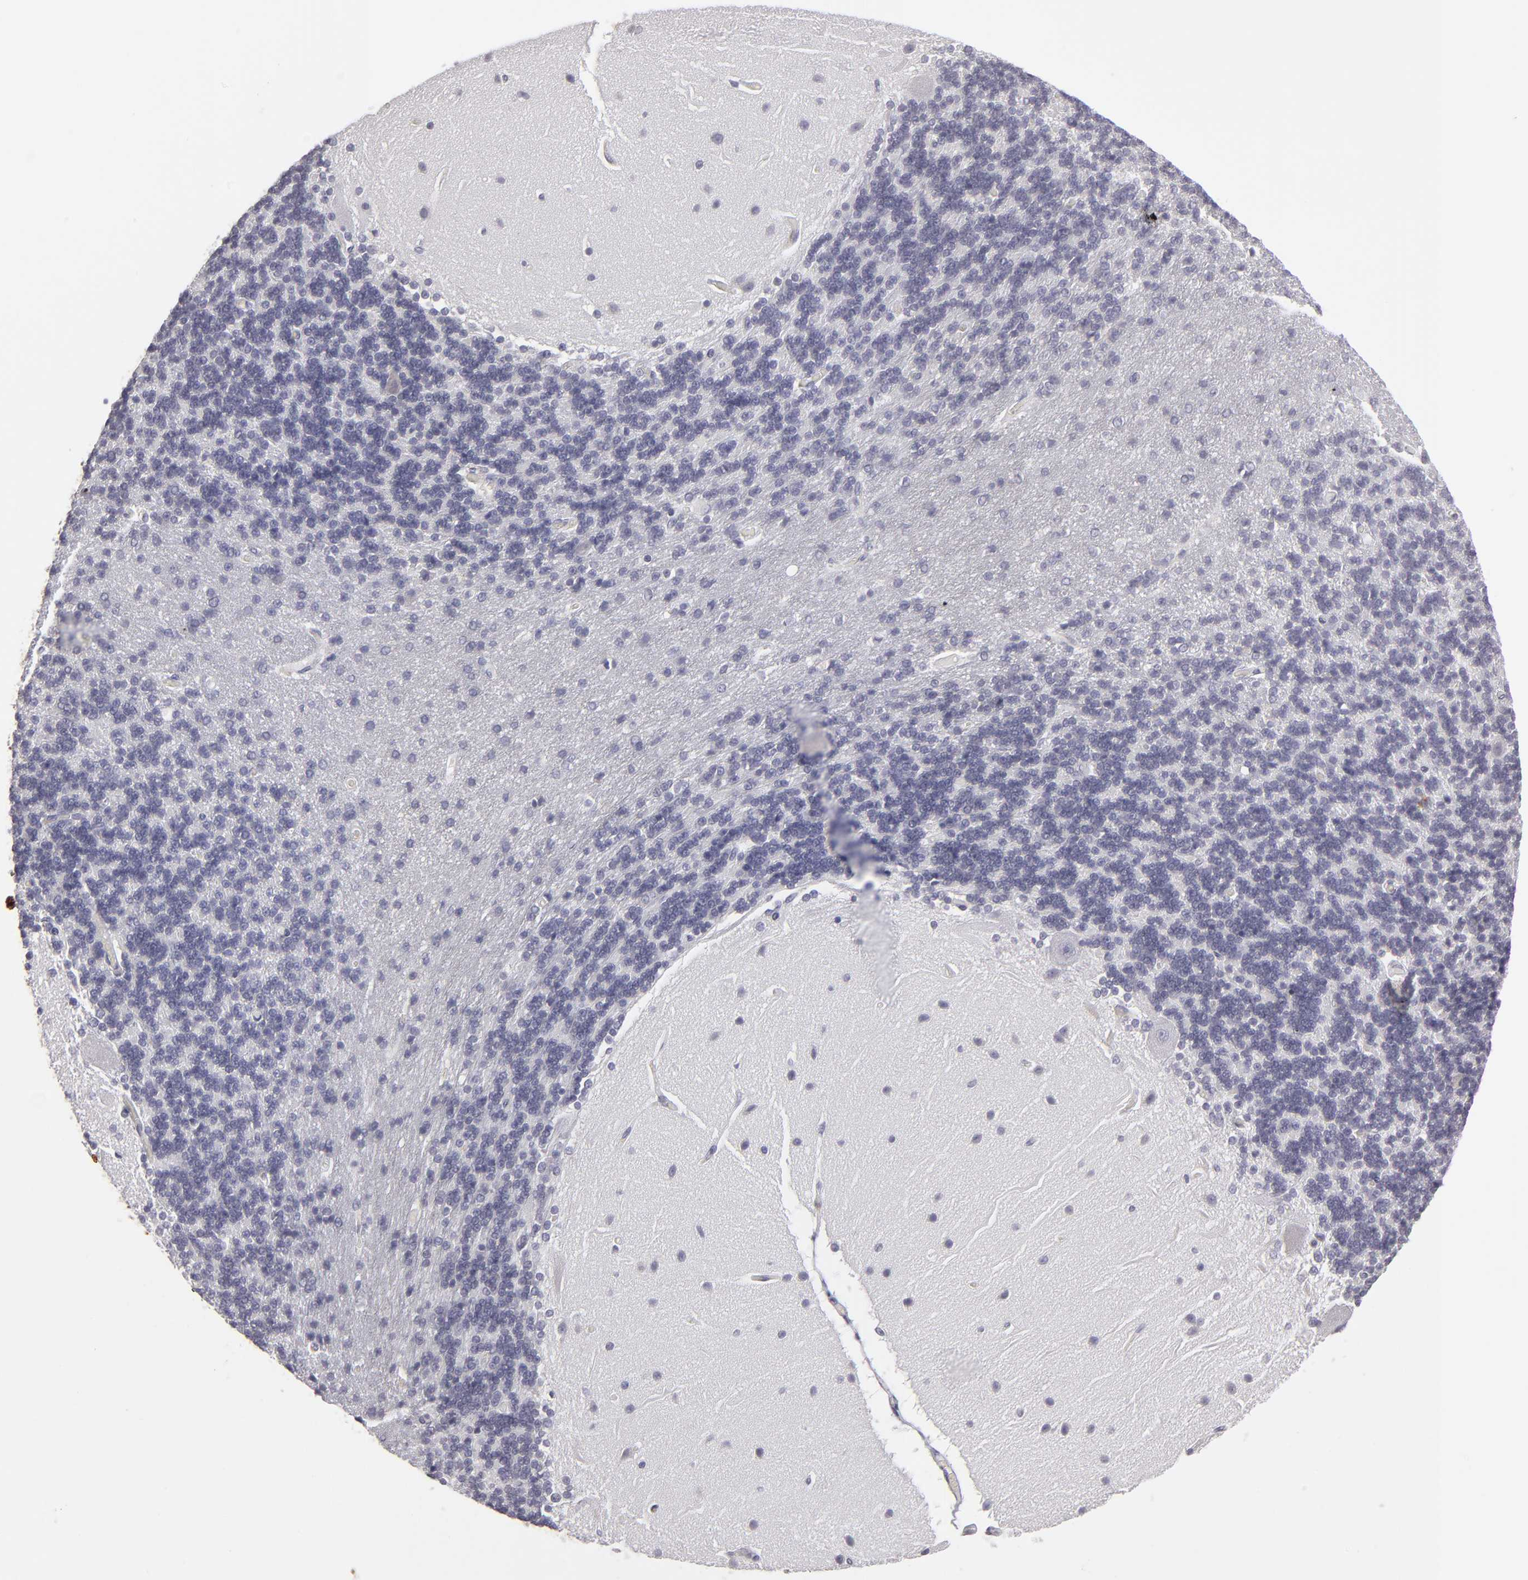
{"staining": {"intensity": "negative", "quantity": "none", "location": "none"}, "tissue": "cerebellum", "cell_type": "Cells in granular layer", "image_type": "normal", "snomed": [{"axis": "morphology", "description": "Normal tissue, NOS"}, {"axis": "topography", "description": "Cerebellum"}], "caption": "This micrograph is of normal cerebellum stained with IHC to label a protein in brown with the nuclei are counter-stained blue. There is no positivity in cells in granular layer.", "gene": "ZNF175", "patient": {"sex": "female", "age": 54}}